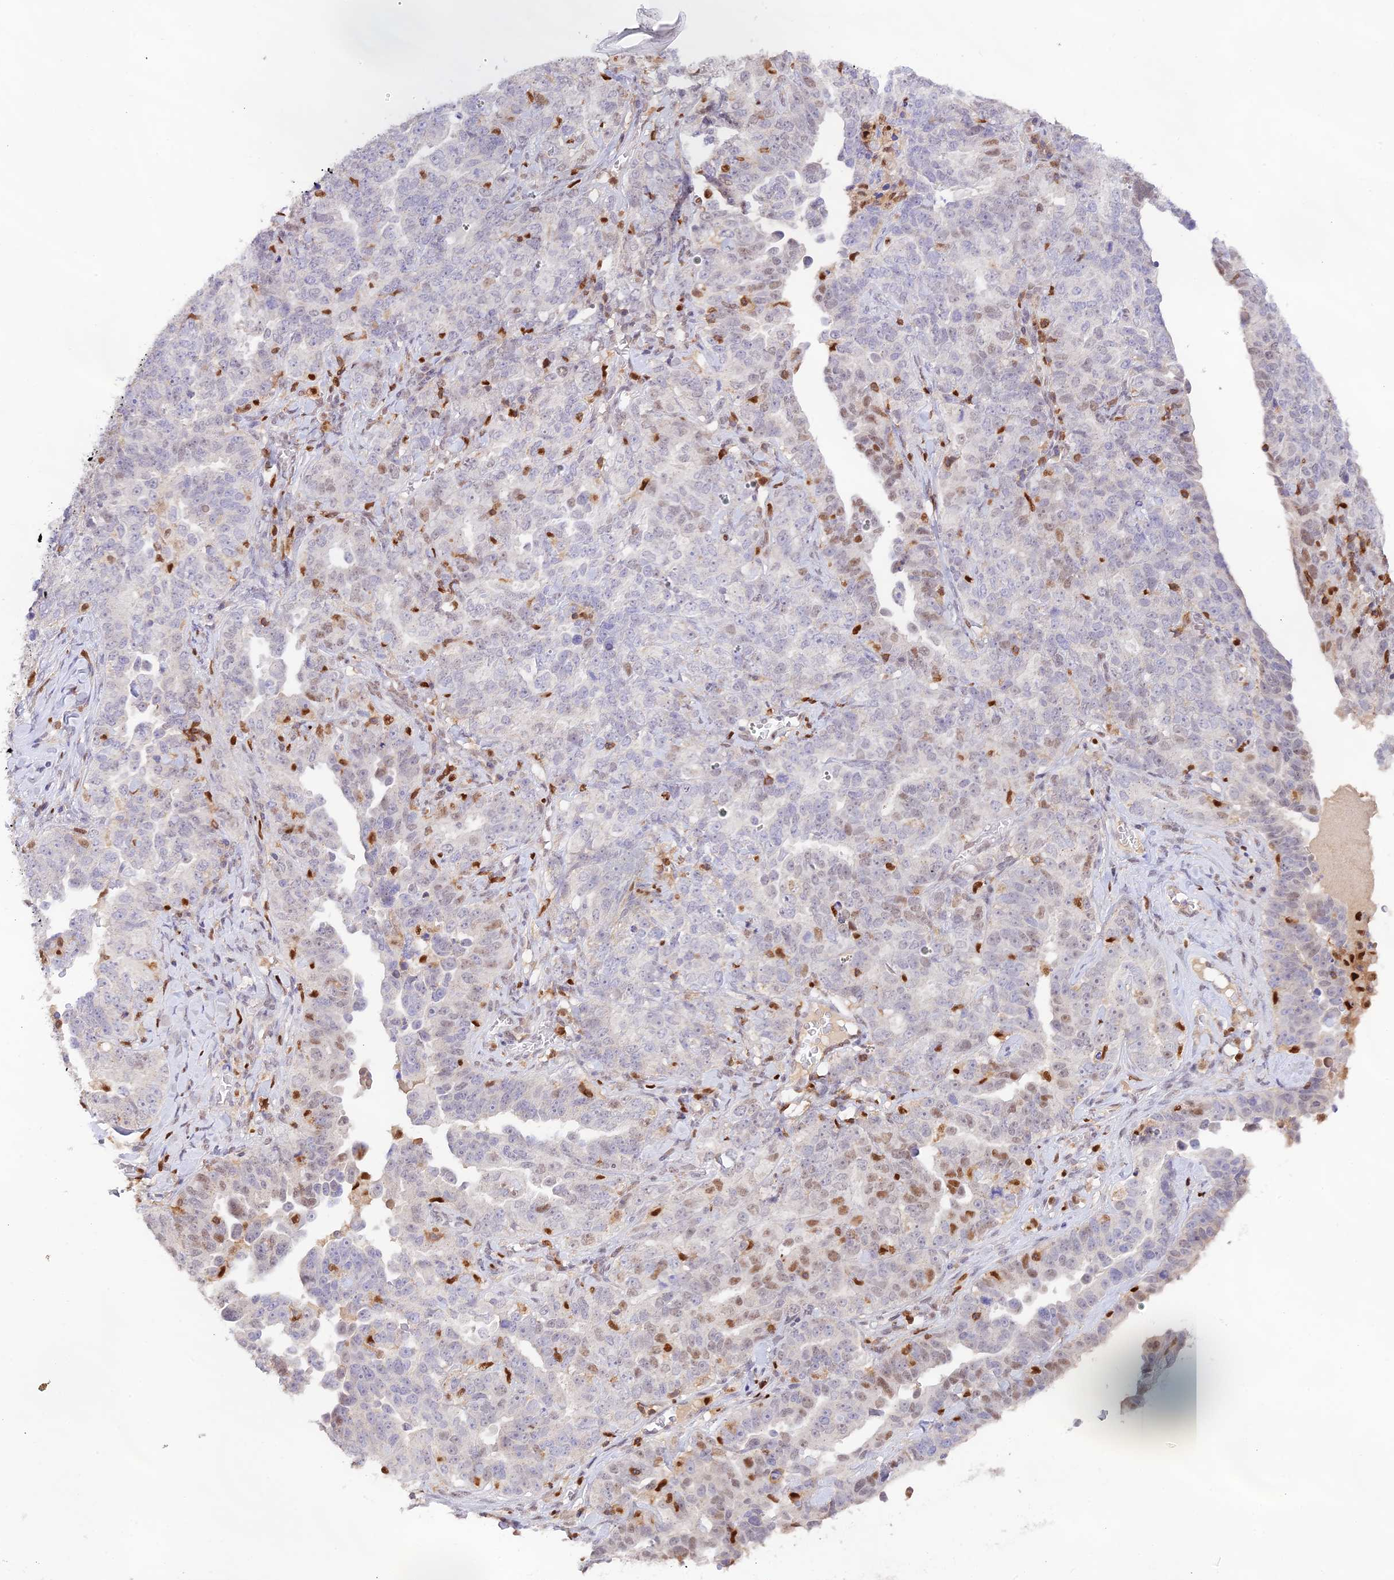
{"staining": {"intensity": "moderate", "quantity": "<25%", "location": "nuclear"}, "tissue": "ovarian cancer", "cell_type": "Tumor cells", "image_type": "cancer", "snomed": [{"axis": "morphology", "description": "Carcinoma, endometroid"}, {"axis": "topography", "description": "Ovary"}], "caption": "Immunohistochemistry of human endometroid carcinoma (ovarian) demonstrates low levels of moderate nuclear positivity in about <25% of tumor cells.", "gene": "DENND1C", "patient": {"sex": "female", "age": 62}}